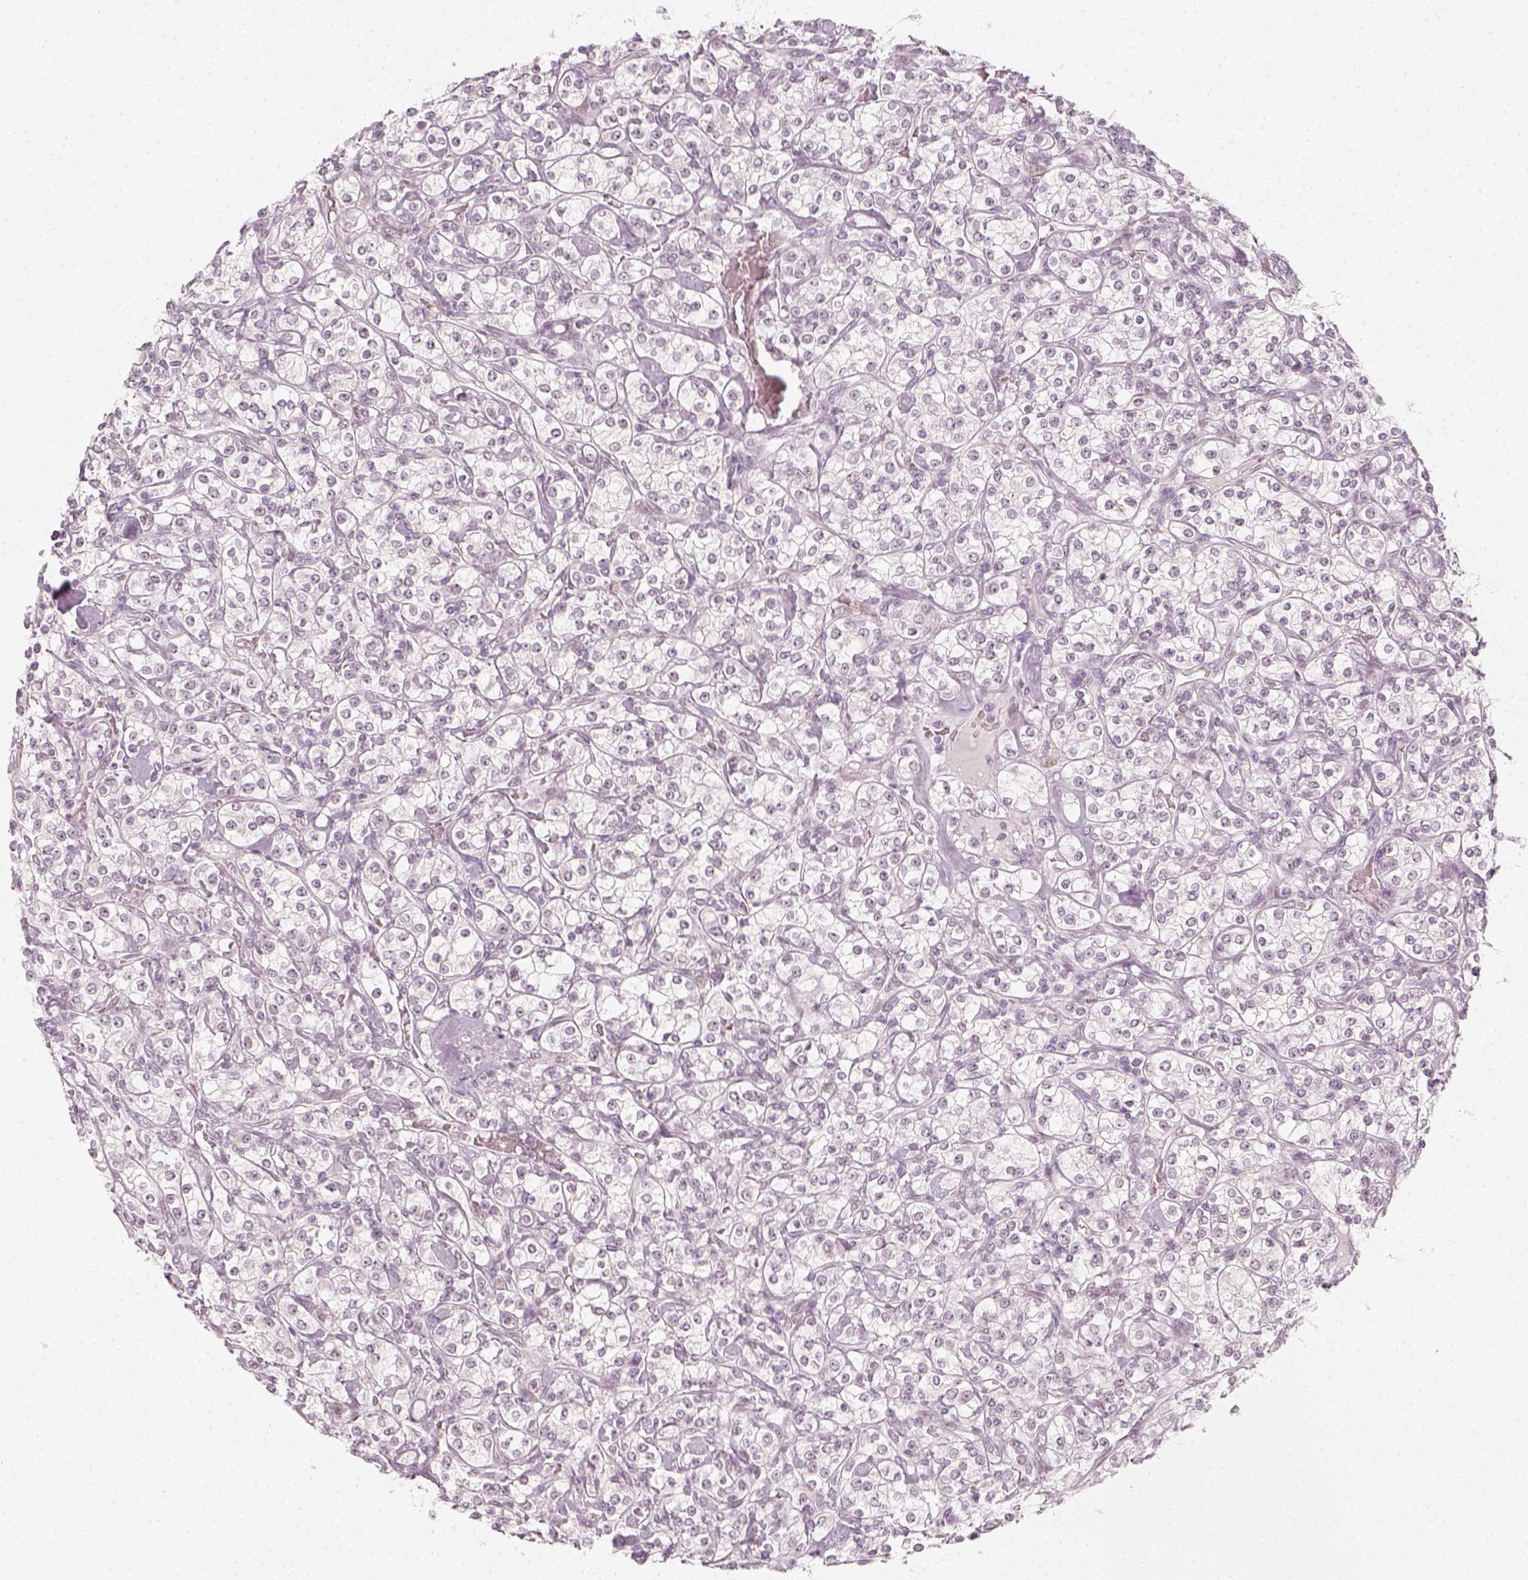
{"staining": {"intensity": "negative", "quantity": "none", "location": "none"}, "tissue": "renal cancer", "cell_type": "Tumor cells", "image_type": "cancer", "snomed": [{"axis": "morphology", "description": "Adenocarcinoma, NOS"}, {"axis": "topography", "description": "Kidney"}], "caption": "Image shows no significant protein positivity in tumor cells of renal adenocarcinoma. (Immunohistochemistry (ihc), brightfield microscopy, high magnification).", "gene": "KRTAP2-1", "patient": {"sex": "male", "age": 77}}